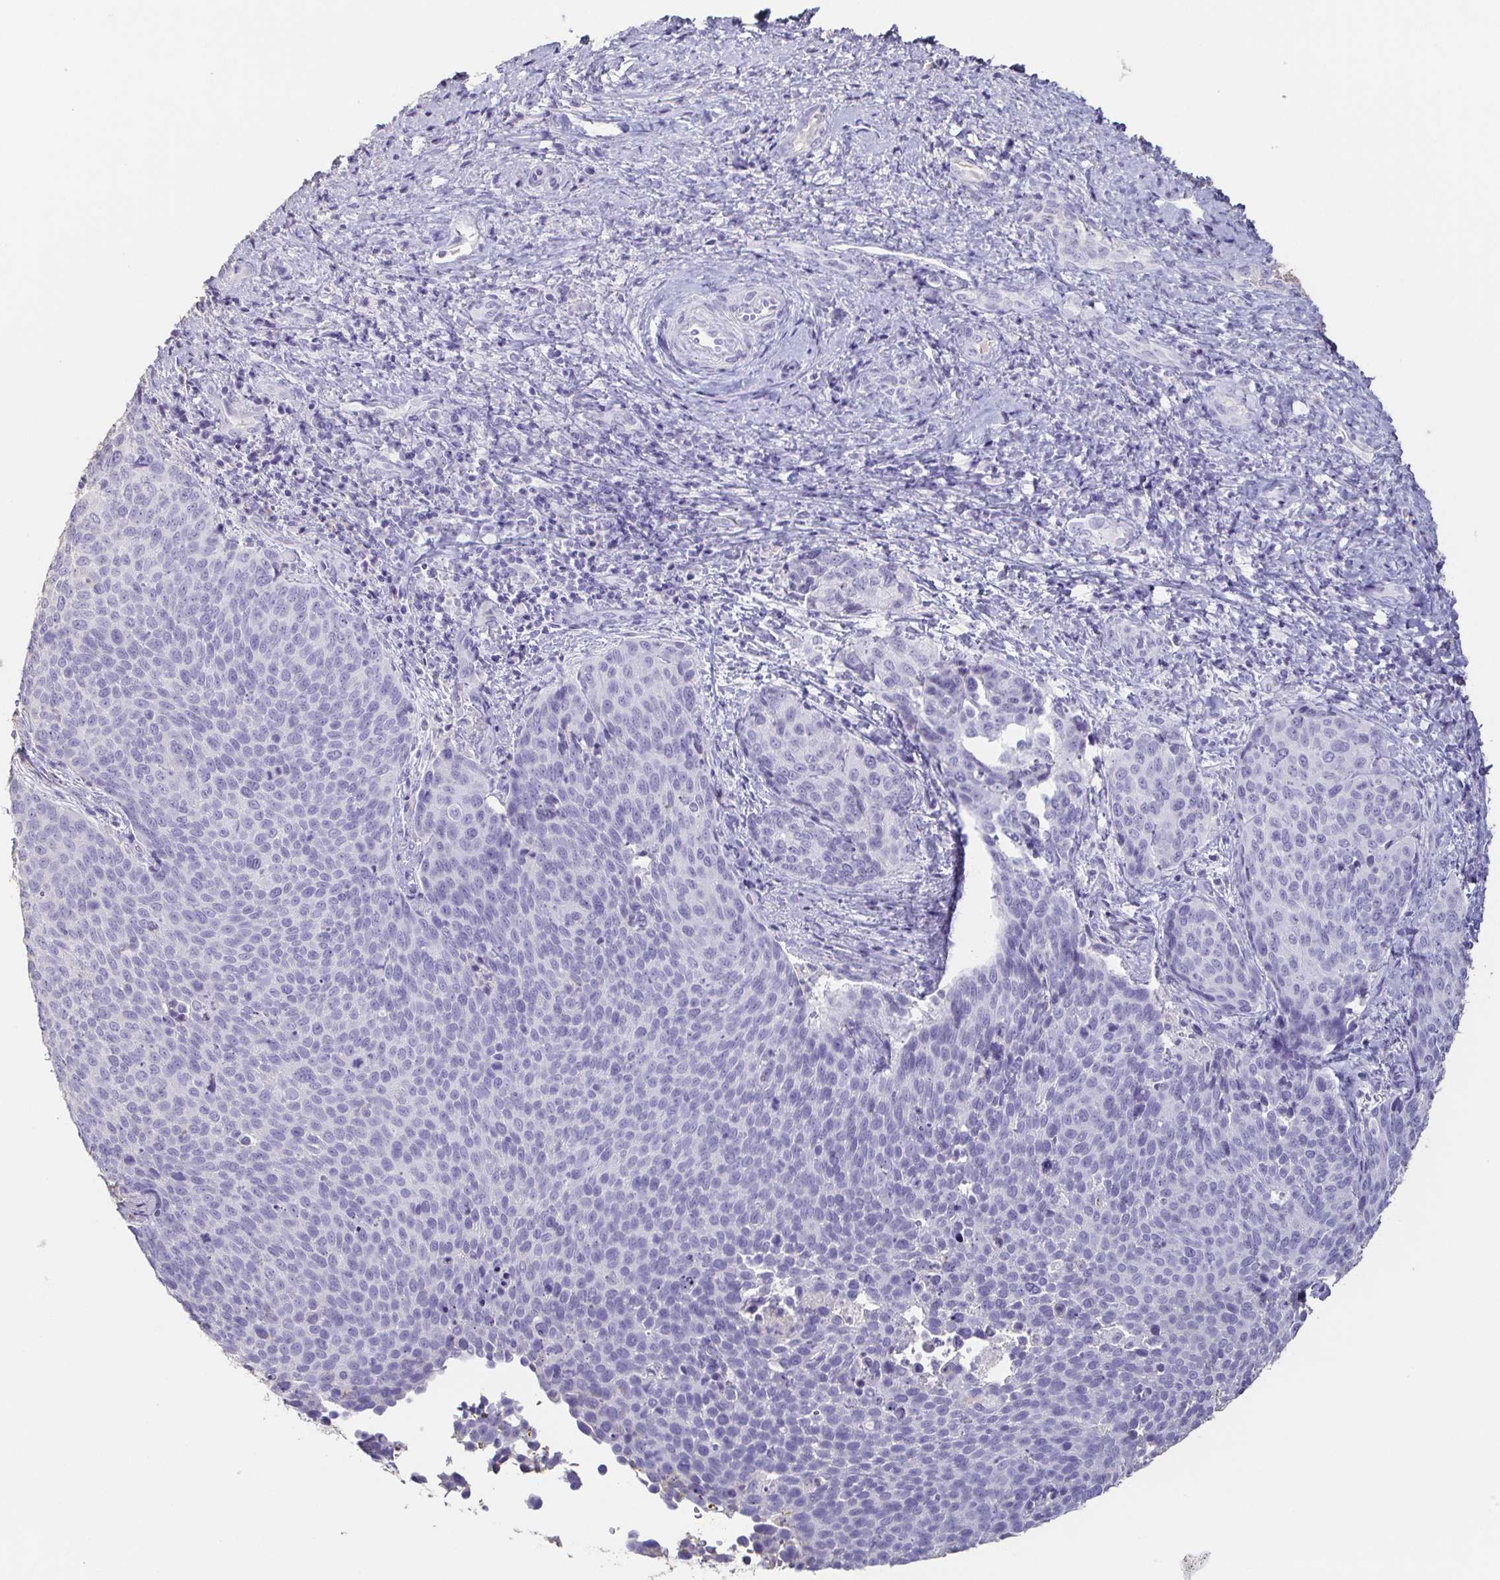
{"staining": {"intensity": "negative", "quantity": "none", "location": "none"}, "tissue": "cervical cancer", "cell_type": "Tumor cells", "image_type": "cancer", "snomed": [{"axis": "morphology", "description": "Squamous cell carcinoma, NOS"}, {"axis": "topography", "description": "Cervix"}], "caption": "An immunohistochemistry (IHC) image of cervical cancer (squamous cell carcinoma) is shown. There is no staining in tumor cells of cervical cancer (squamous cell carcinoma). (DAB (3,3'-diaminobenzidine) immunohistochemistry (IHC) visualized using brightfield microscopy, high magnification).", "gene": "BPIFA2", "patient": {"sex": "female", "age": 34}}